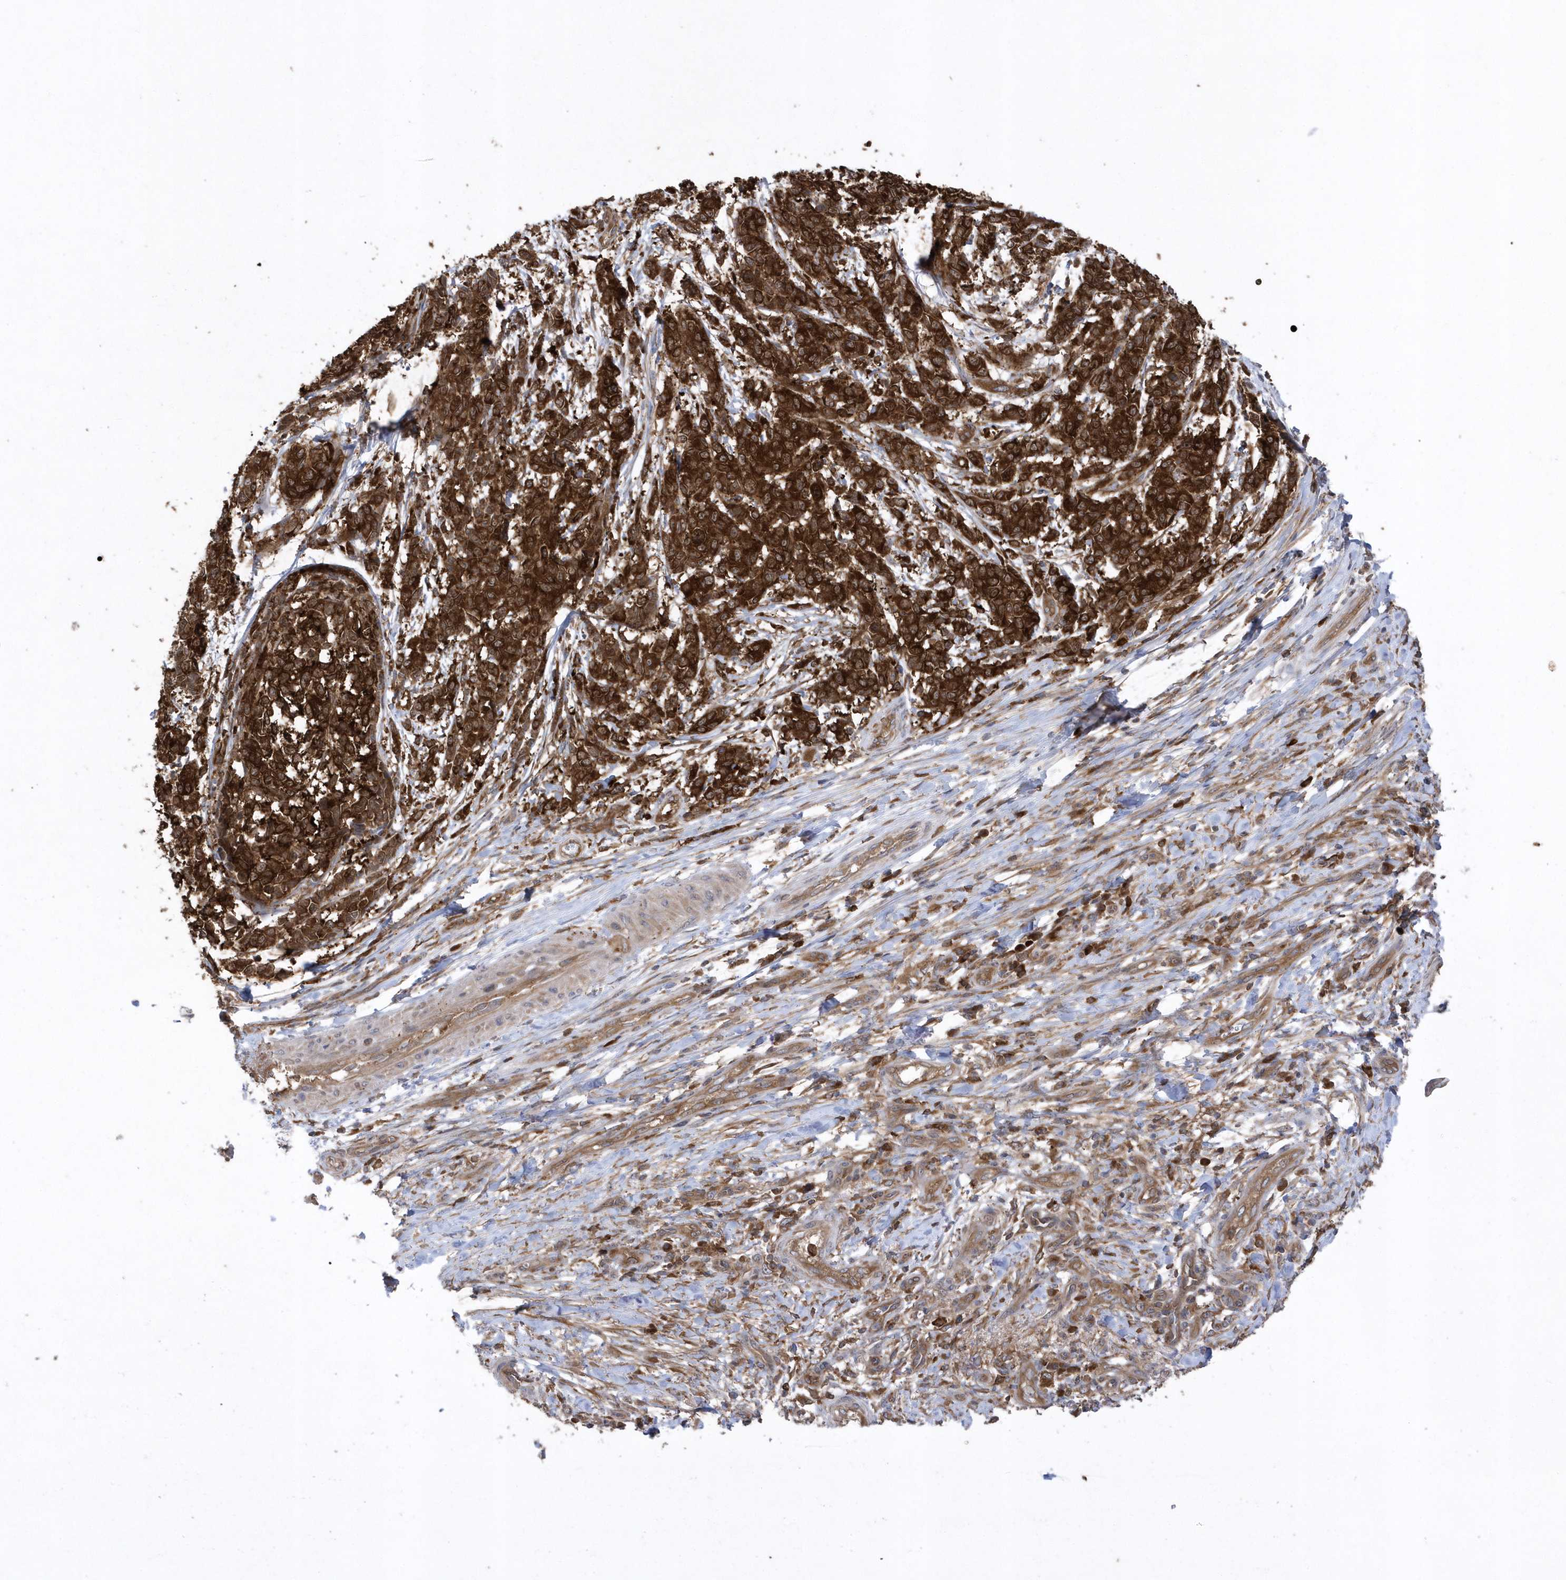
{"staining": {"intensity": "strong", "quantity": ">75%", "location": "cytoplasmic/membranous"}, "tissue": "melanoma", "cell_type": "Tumor cells", "image_type": "cancer", "snomed": [{"axis": "morphology", "description": "Malignant melanoma, NOS"}, {"axis": "topography", "description": "Skin"}], "caption": "Immunohistochemical staining of human malignant melanoma exhibits strong cytoplasmic/membranous protein expression in about >75% of tumor cells. The protein of interest is shown in brown color, while the nuclei are stained blue.", "gene": "PAICS", "patient": {"sex": "male", "age": 49}}